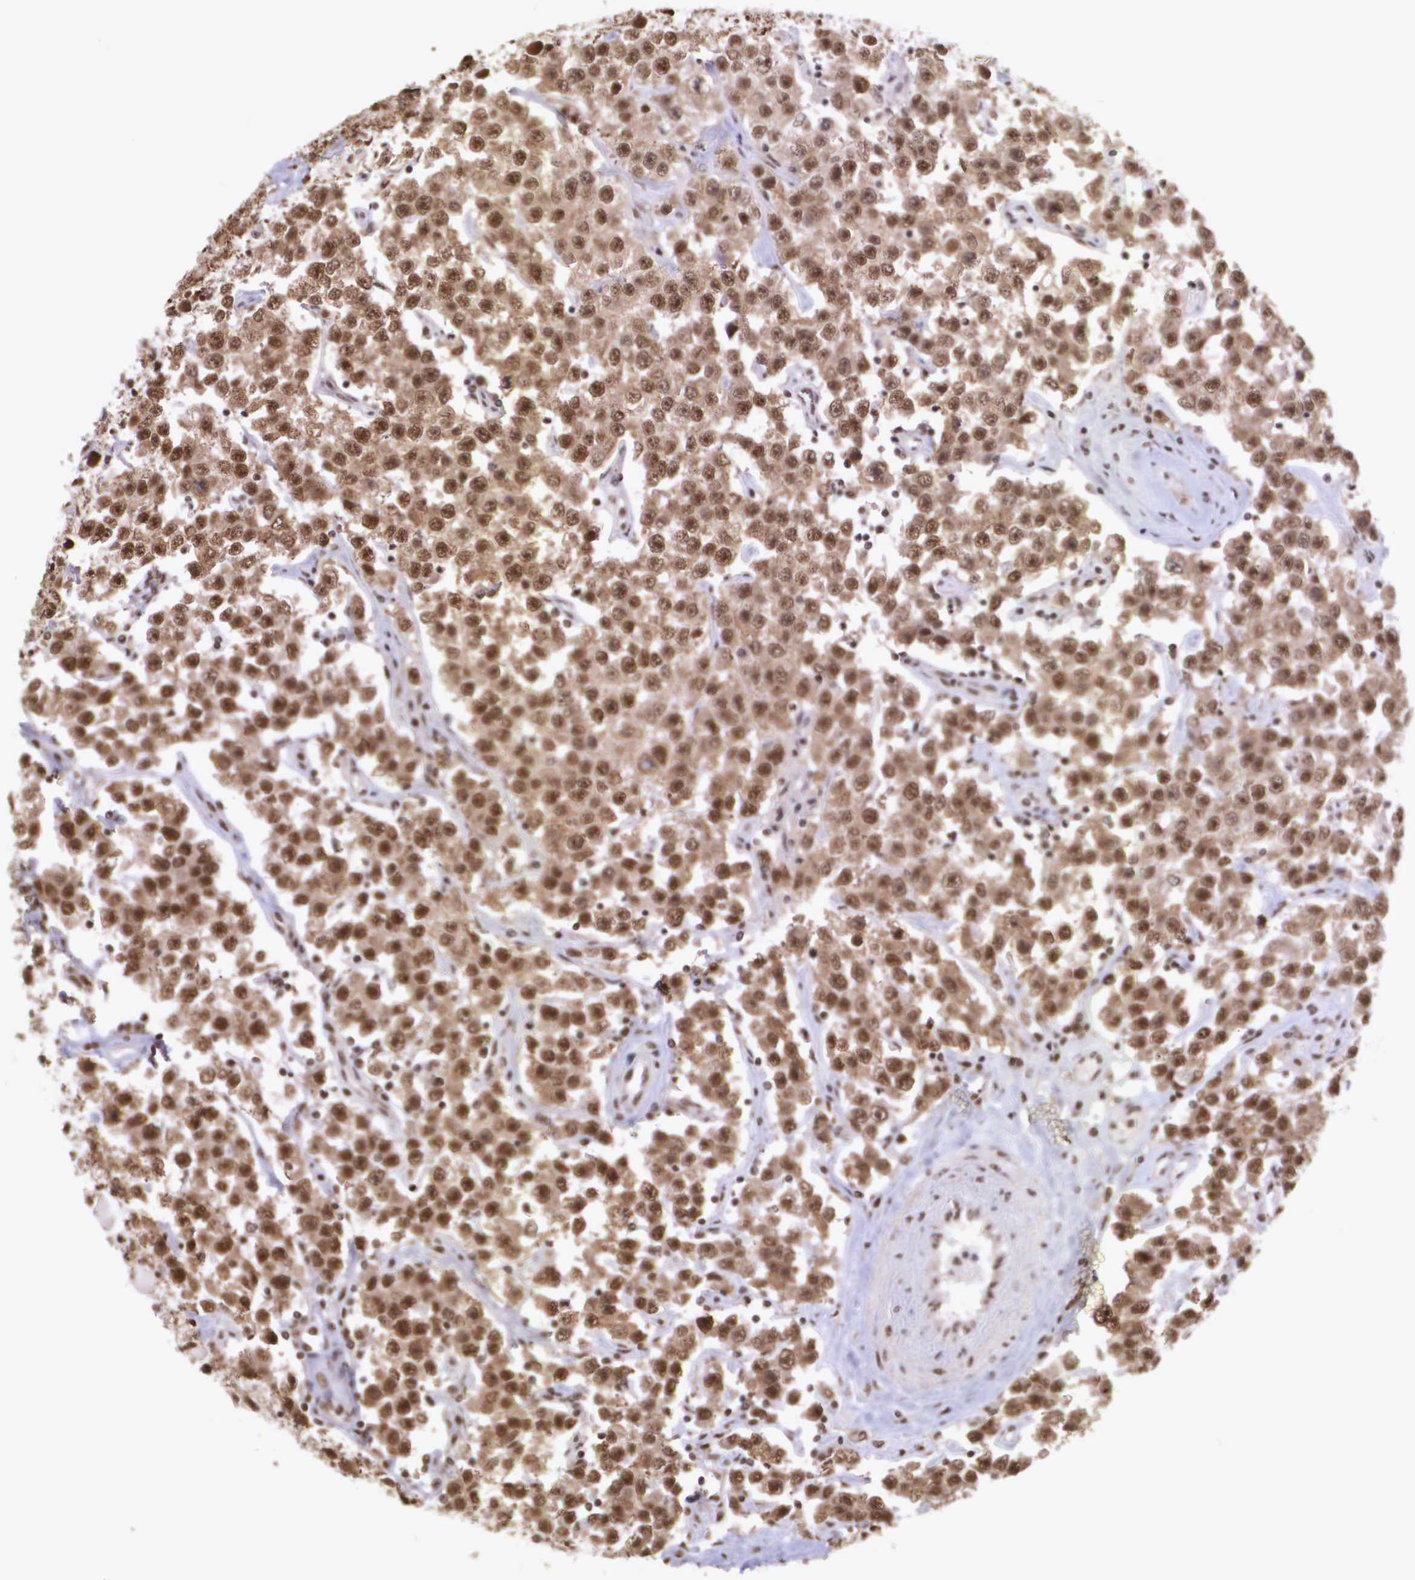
{"staining": {"intensity": "strong", "quantity": ">75%", "location": "cytoplasmic/membranous,nuclear"}, "tissue": "testis cancer", "cell_type": "Tumor cells", "image_type": "cancer", "snomed": [{"axis": "morphology", "description": "Seminoma, NOS"}, {"axis": "topography", "description": "Testis"}], "caption": "Immunohistochemistry (IHC) staining of testis seminoma, which shows high levels of strong cytoplasmic/membranous and nuclear staining in about >75% of tumor cells indicating strong cytoplasmic/membranous and nuclear protein positivity. The staining was performed using DAB (3,3'-diaminobenzidine) (brown) for protein detection and nuclei were counterstained in hematoxylin (blue).", "gene": "POLR2F", "patient": {"sex": "male", "age": 52}}